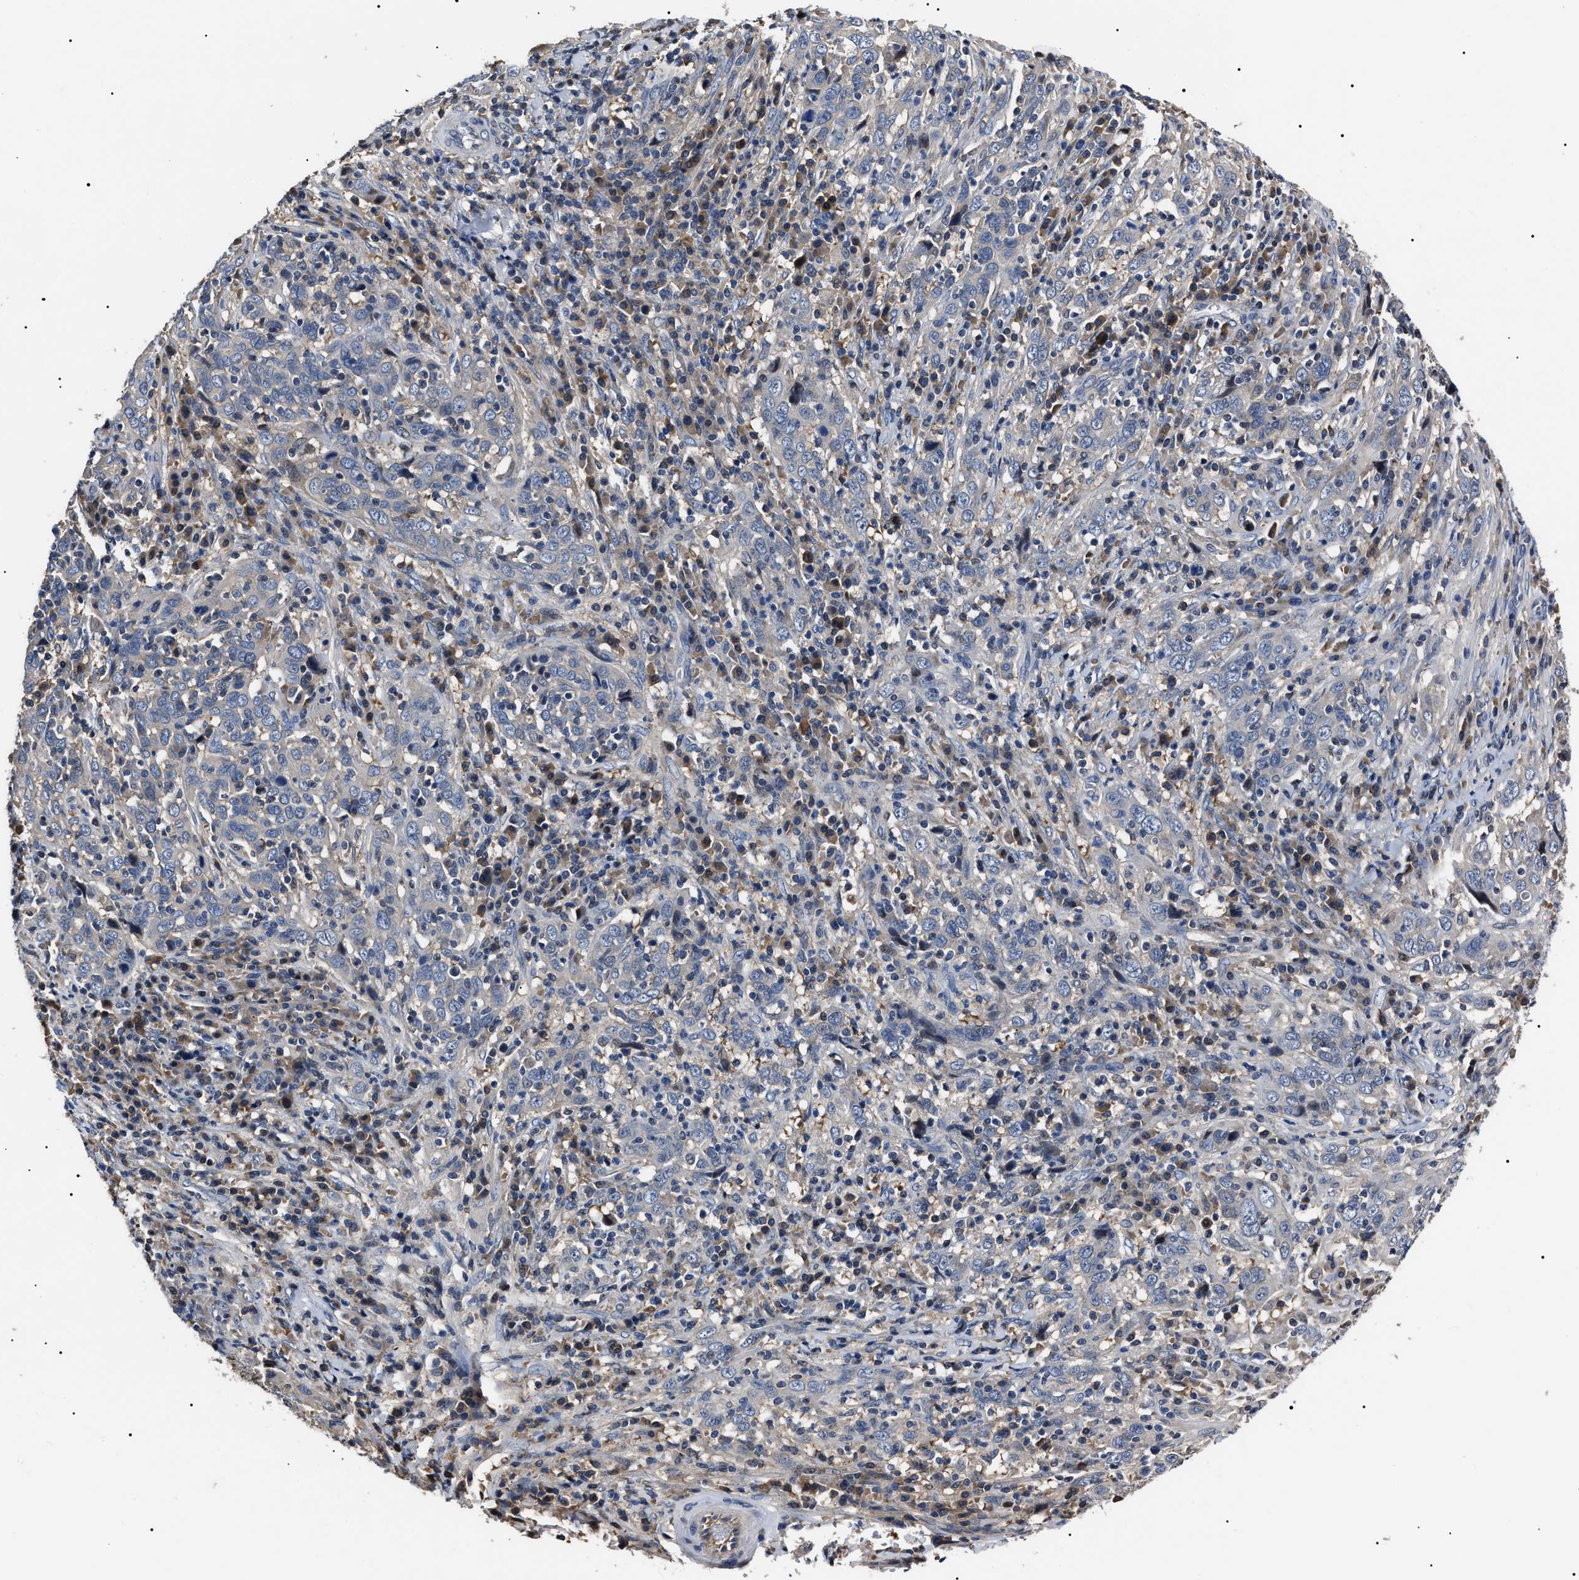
{"staining": {"intensity": "negative", "quantity": "none", "location": "none"}, "tissue": "cervical cancer", "cell_type": "Tumor cells", "image_type": "cancer", "snomed": [{"axis": "morphology", "description": "Squamous cell carcinoma, NOS"}, {"axis": "topography", "description": "Cervix"}], "caption": "The IHC photomicrograph has no significant staining in tumor cells of cervical cancer tissue. (DAB immunohistochemistry with hematoxylin counter stain).", "gene": "IFT81", "patient": {"sex": "female", "age": 46}}